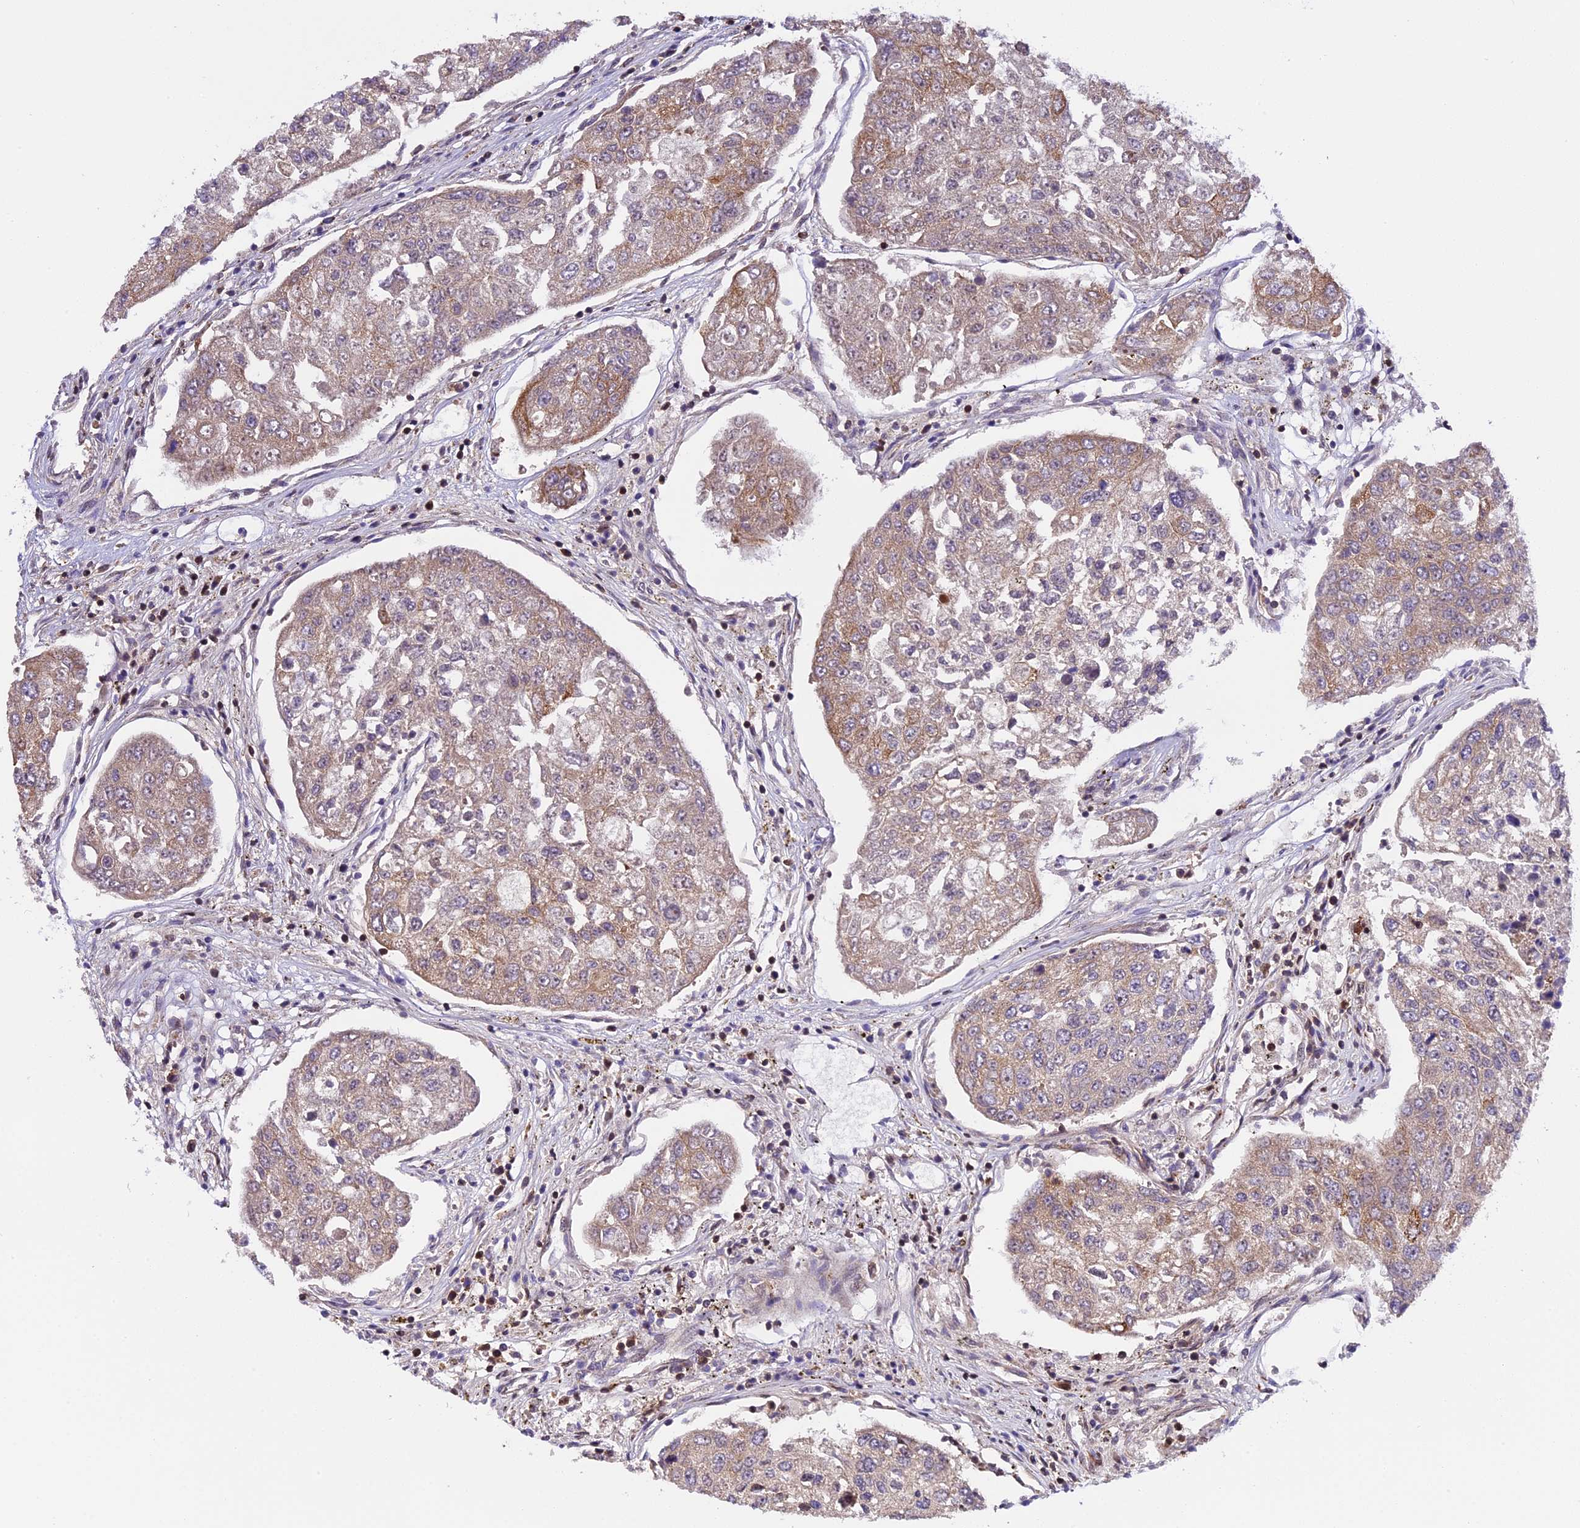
{"staining": {"intensity": "weak", "quantity": "25%-75%", "location": "cytoplasmic/membranous"}, "tissue": "urothelial cancer", "cell_type": "Tumor cells", "image_type": "cancer", "snomed": [{"axis": "morphology", "description": "Urothelial carcinoma, High grade"}, {"axis": "topography", "description": "Lymph node"}, {"axis": "topography", "description": "Urinary bladder"}], "caption": "An image of human urothelial carcinoma (high-grade) stained for a protein shows weak cytoplasmic/membranous brown staining in tumor cells. (DAB (3,3'-diaminobenzidine) IHC, brown staining for protein, blue staining for nuclei).", "gene": "RAMAC", "patient": {"sex": "male", "age": 51}}